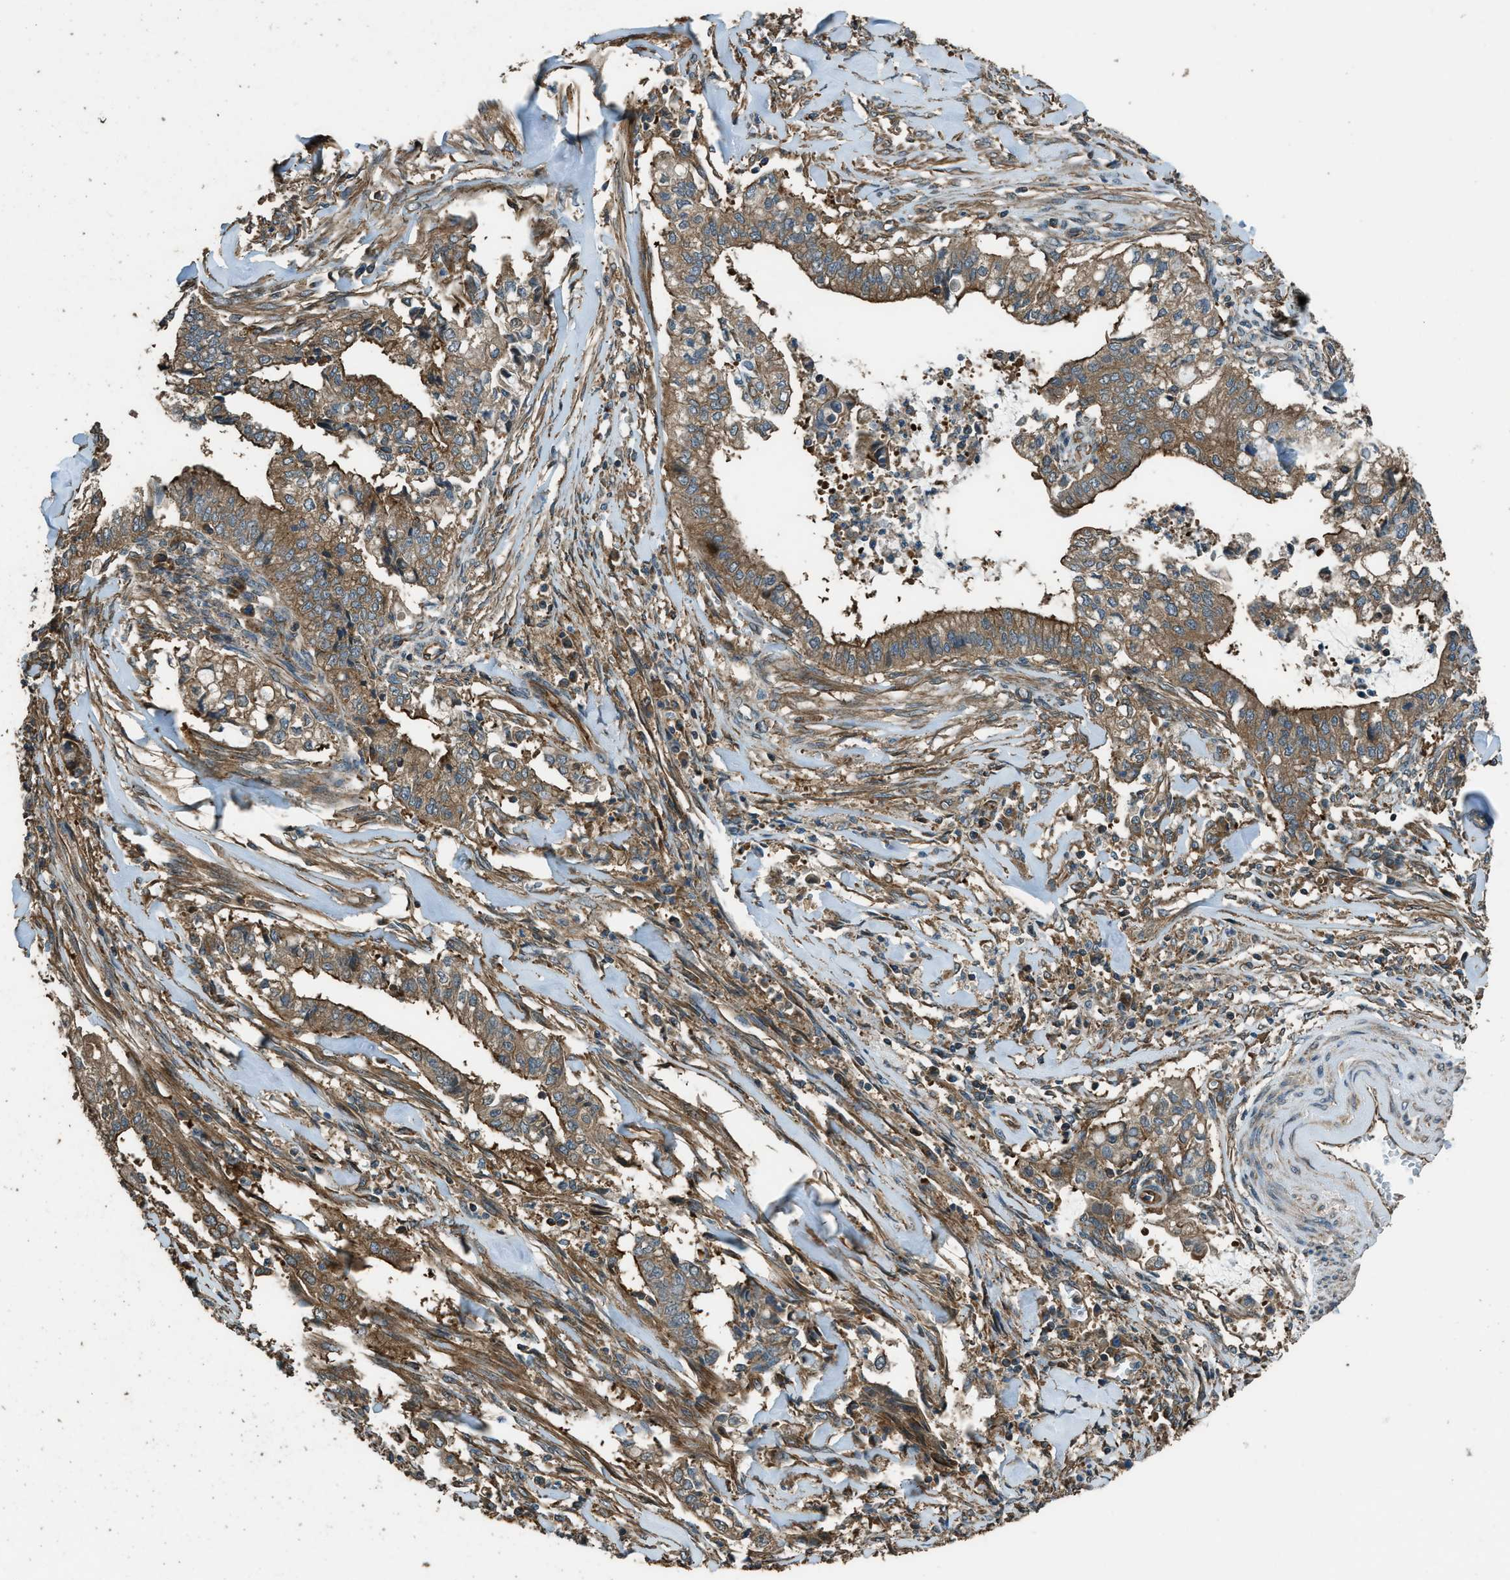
{"staining": {"intensity": "moderate", "quantity": ">75%", "location": "cytoplasmic/membranous"}, "tissue": "cervical cancer", "cell_type": "Tumor cells", "image_type": "cancer", "snomed": [{"axis": "morphology", "description": "Adenocarcinoma, NOS"}, {"axis": "topography", "description": "Cervix"}], "caption": "Cervical cancer (adenocarcinoma) stained with a protein marker demonstrates moderate staining in tumor cells.", "gene": "MARS1", "patient": {"sex": "female", "age": 44}}